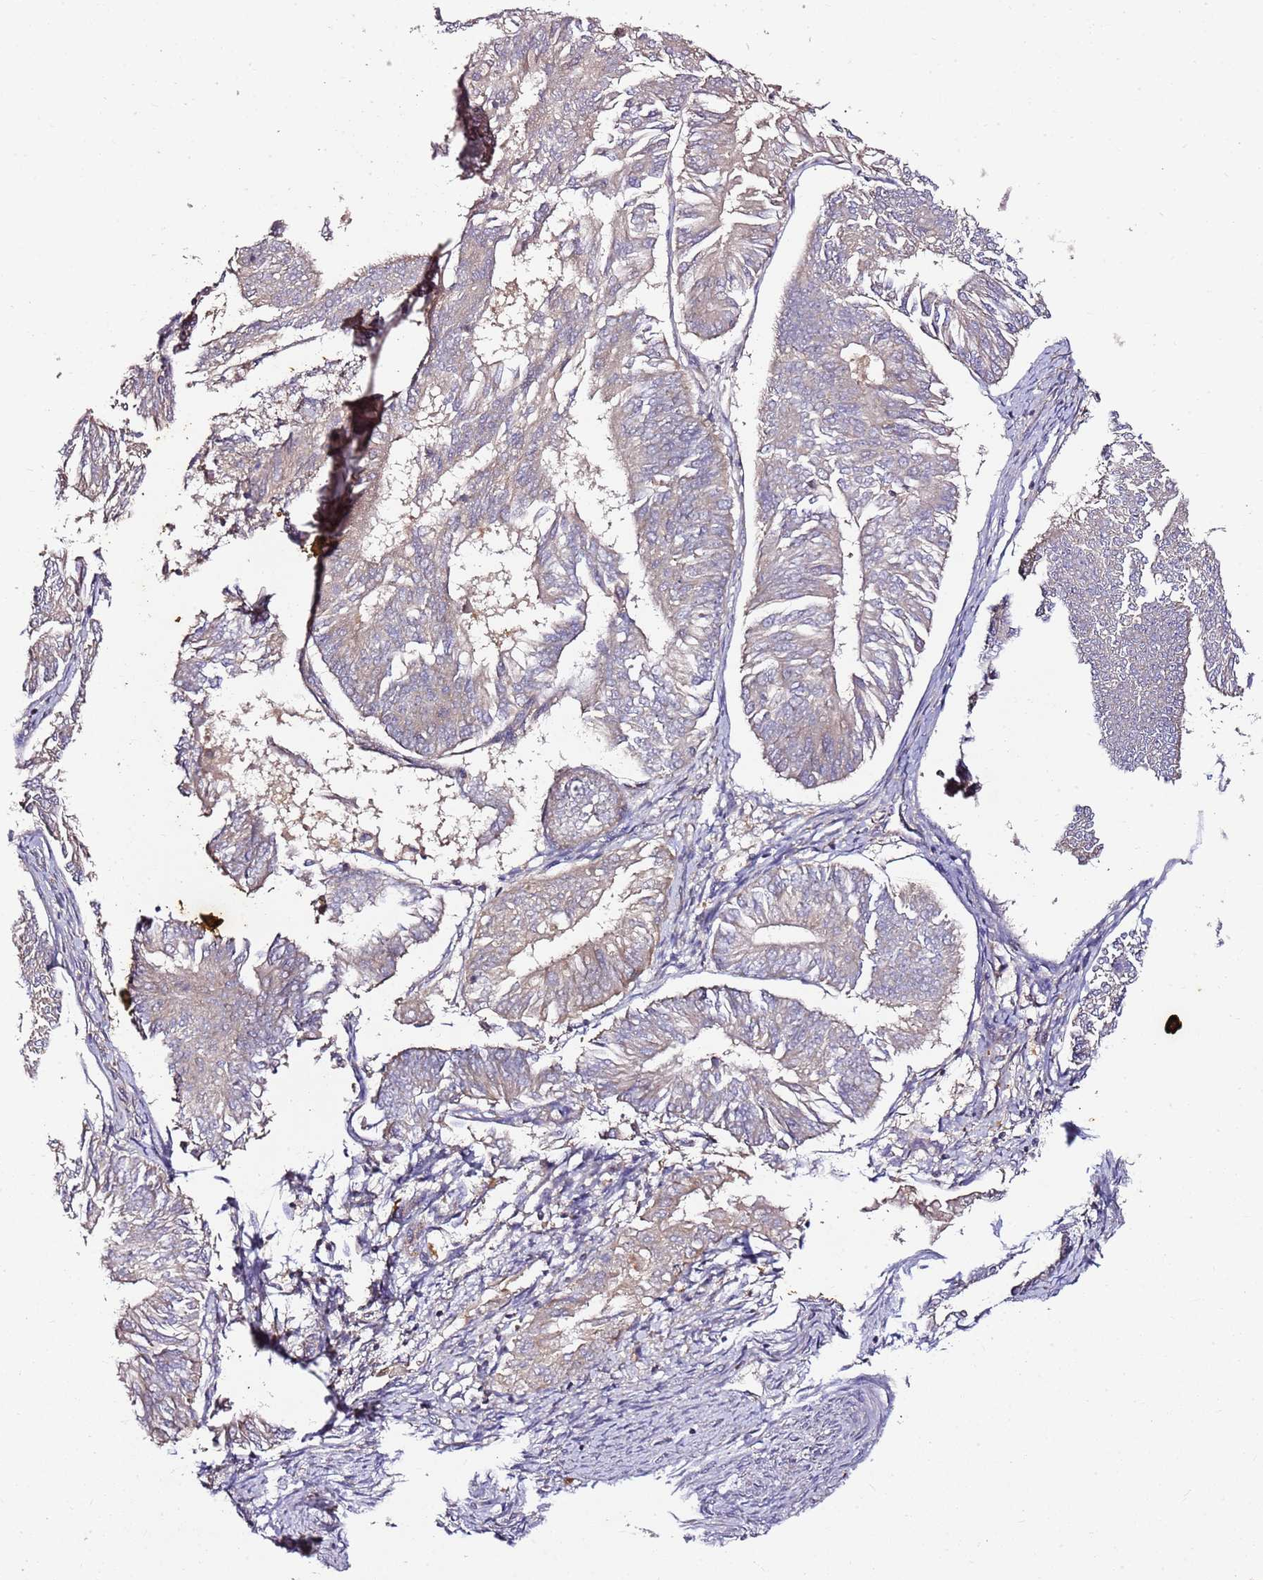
{"staining": {"intensity": "weak", "quantity": "<25%", "location": "cytoplasmic/membranous"}, "tissue": "endometrial cancer", "cell_type": "Tumor cells", "image_type": "cancer", "snomed": [{"axis": "morphology", "description": "Adenocarcinoma, NOS"}, {"axis": "topography", "description": "Endometrium"}], "caption": "High magnification brightfield microscopy of adenocarcinoma (endometrial) stained with DAB (brown) and counterstained with hematoxylin (blue): tumor cells show no significant staining.", "gene": "KRTAP21-3", "patient": {"sex": "female", "age": 58}}